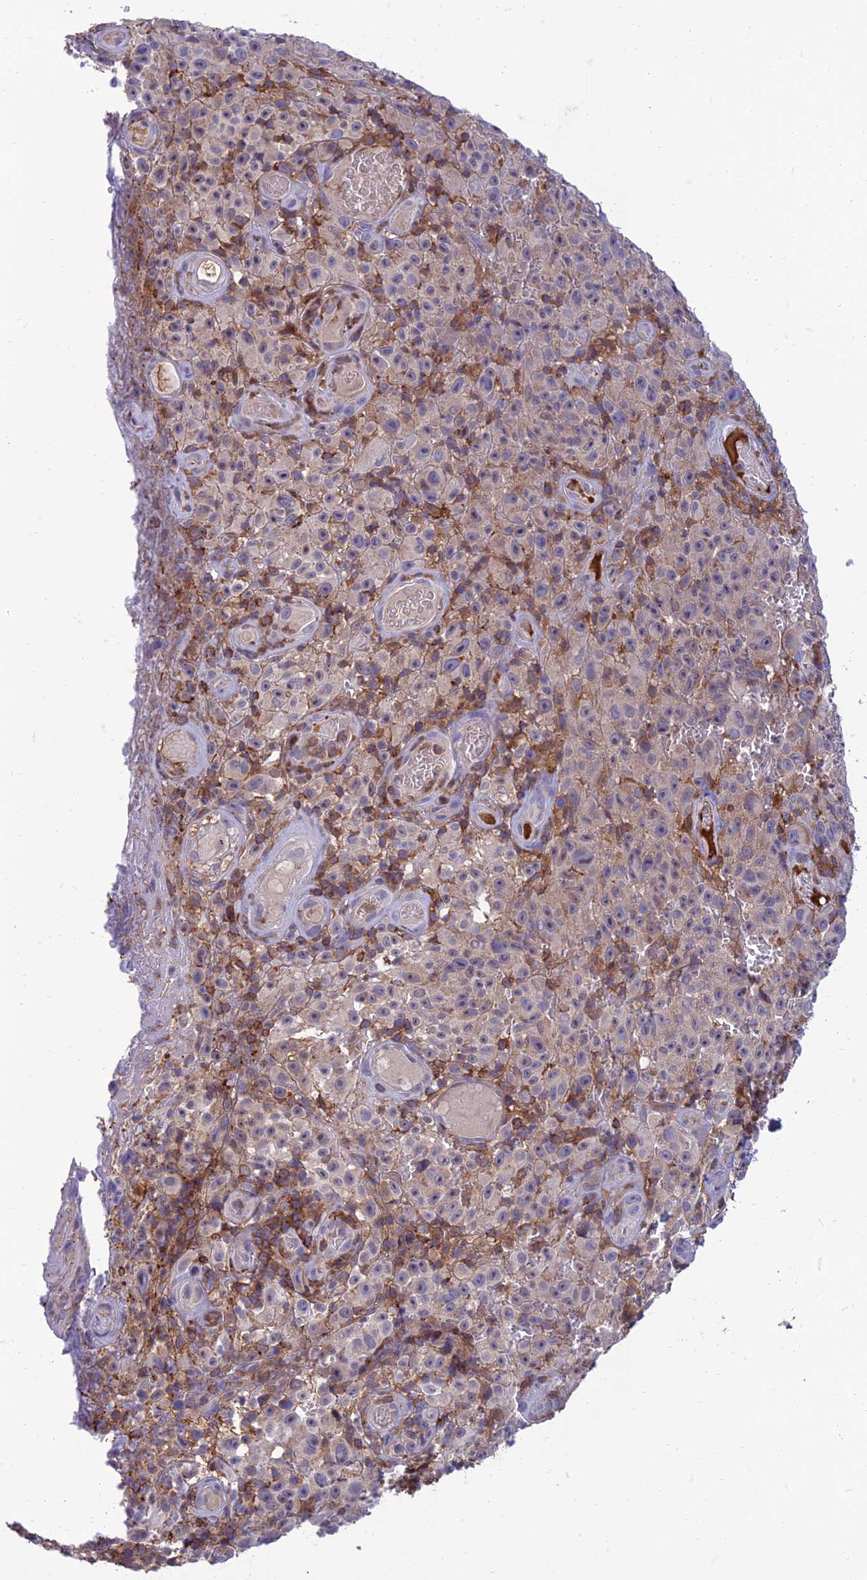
{"staining": {"intensity": "negative", "quantity": "none", "location": "none"}, "tissue": "melanoma", "cell_type": "Tumor cells", "image_type": "cancer", "snomed": [{"axis": "morphology", "description": "Malignant melanoma, NOS"}, {"axis": "topography", "description": "Skin"}], "caption": "DAB (3,3'-diaminobenzidine) immunohistochemical staining of malignant melanoma displays no significant expression in tumor cells.", "gene": "IRAK3", "patient": {"sex": "female", "age": 82}}